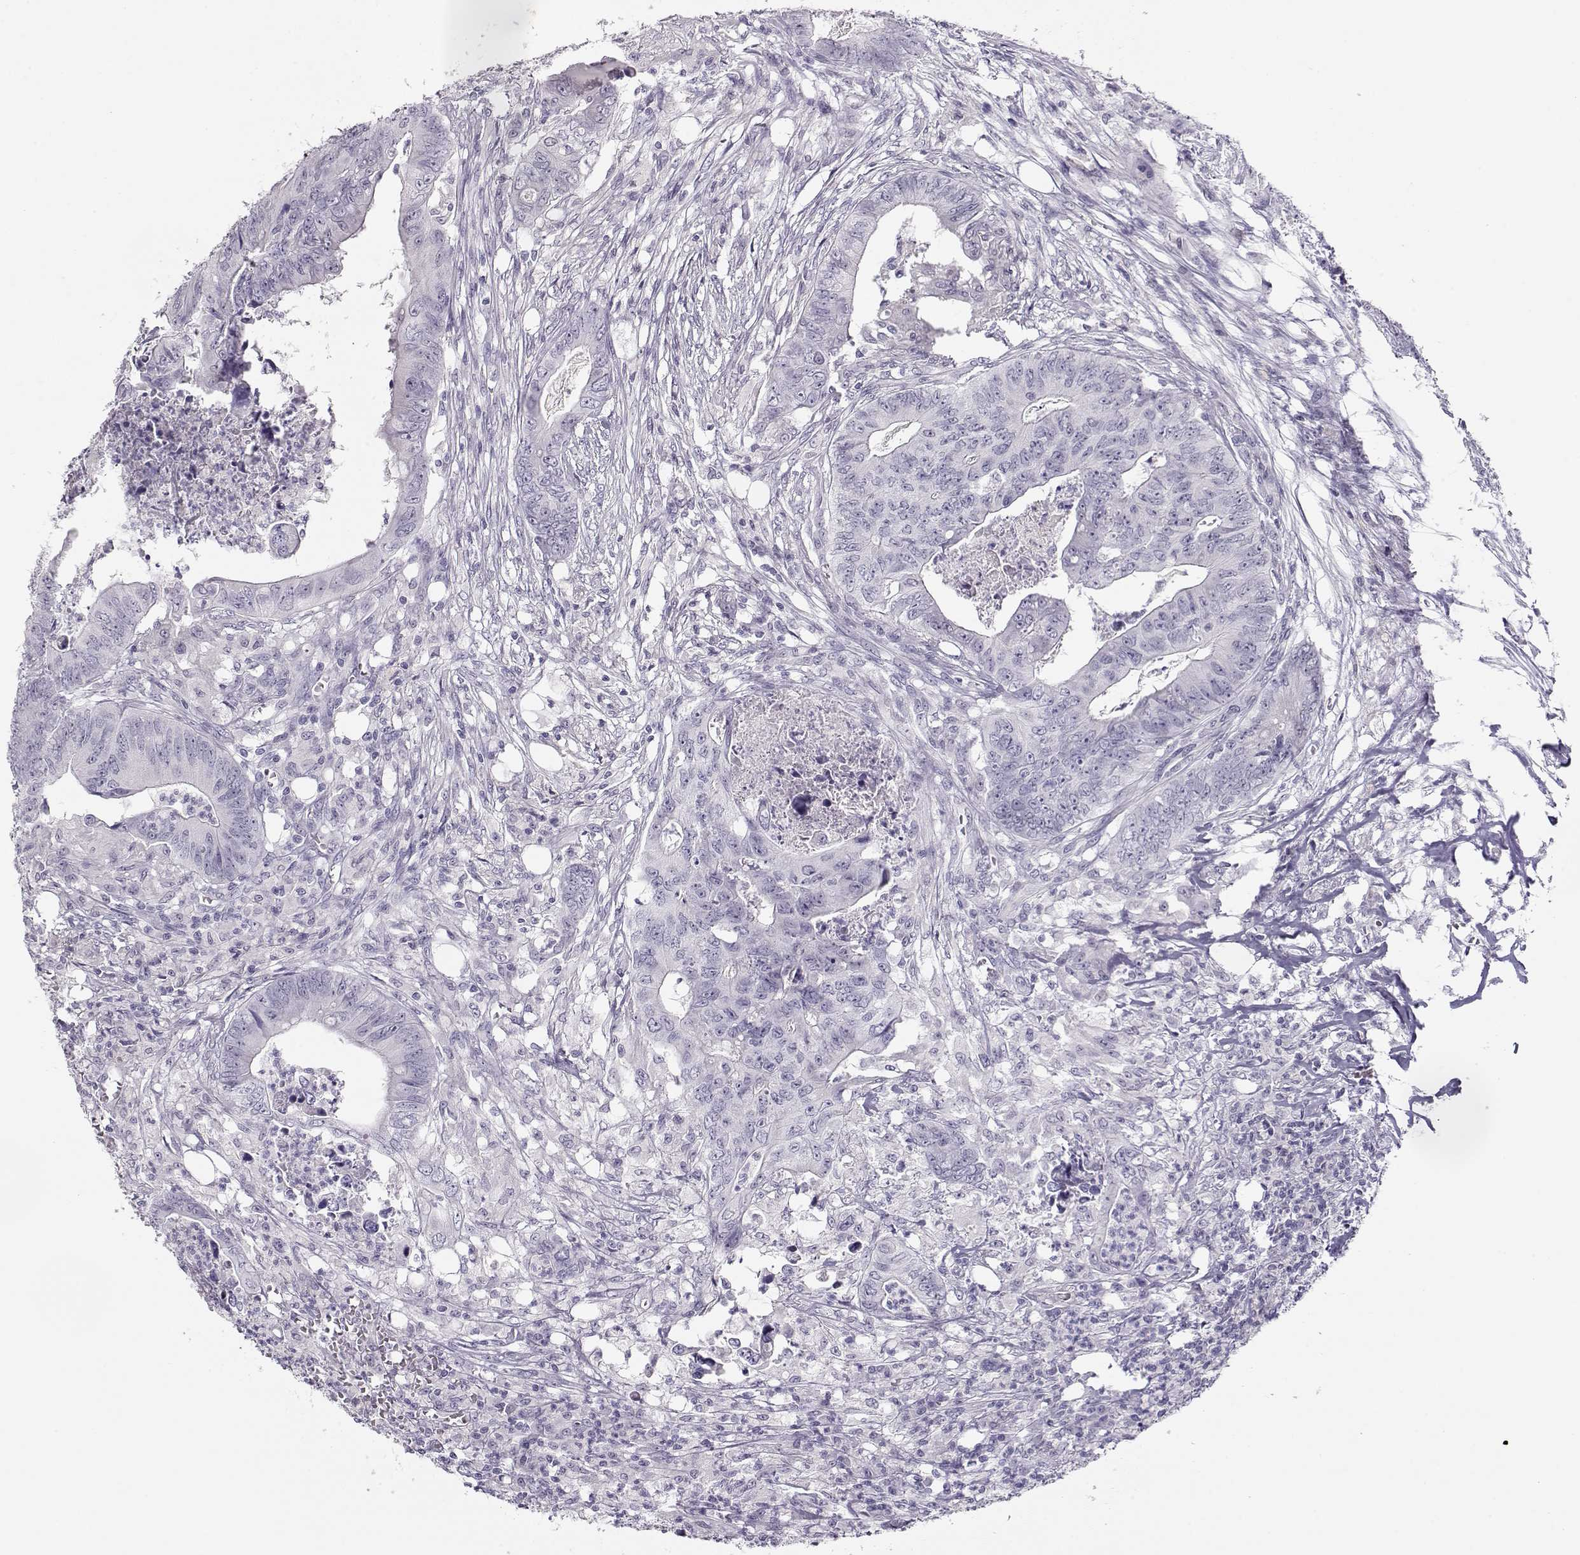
{"staining": {"intensity": "negative", "quantity": "none", "location": "none"}, "tissue": "colorectal cancer", "cell_type": "Tumor cells", "image_type": "cancer", "snomed": [{"axis": "morphology", "description": "Adenocarcinoma, NOS"}, {"axis": "topography", "description": "Colon"}], "caption": "Histopathology image shows no significant protein expression in tumor cells of colorectal cancer. (DAB immunohistochemistry visualized using brightfield microscopy, high magnification).", "gene": "IMPG1", "patient": {"sex": "male", "age": 84}}